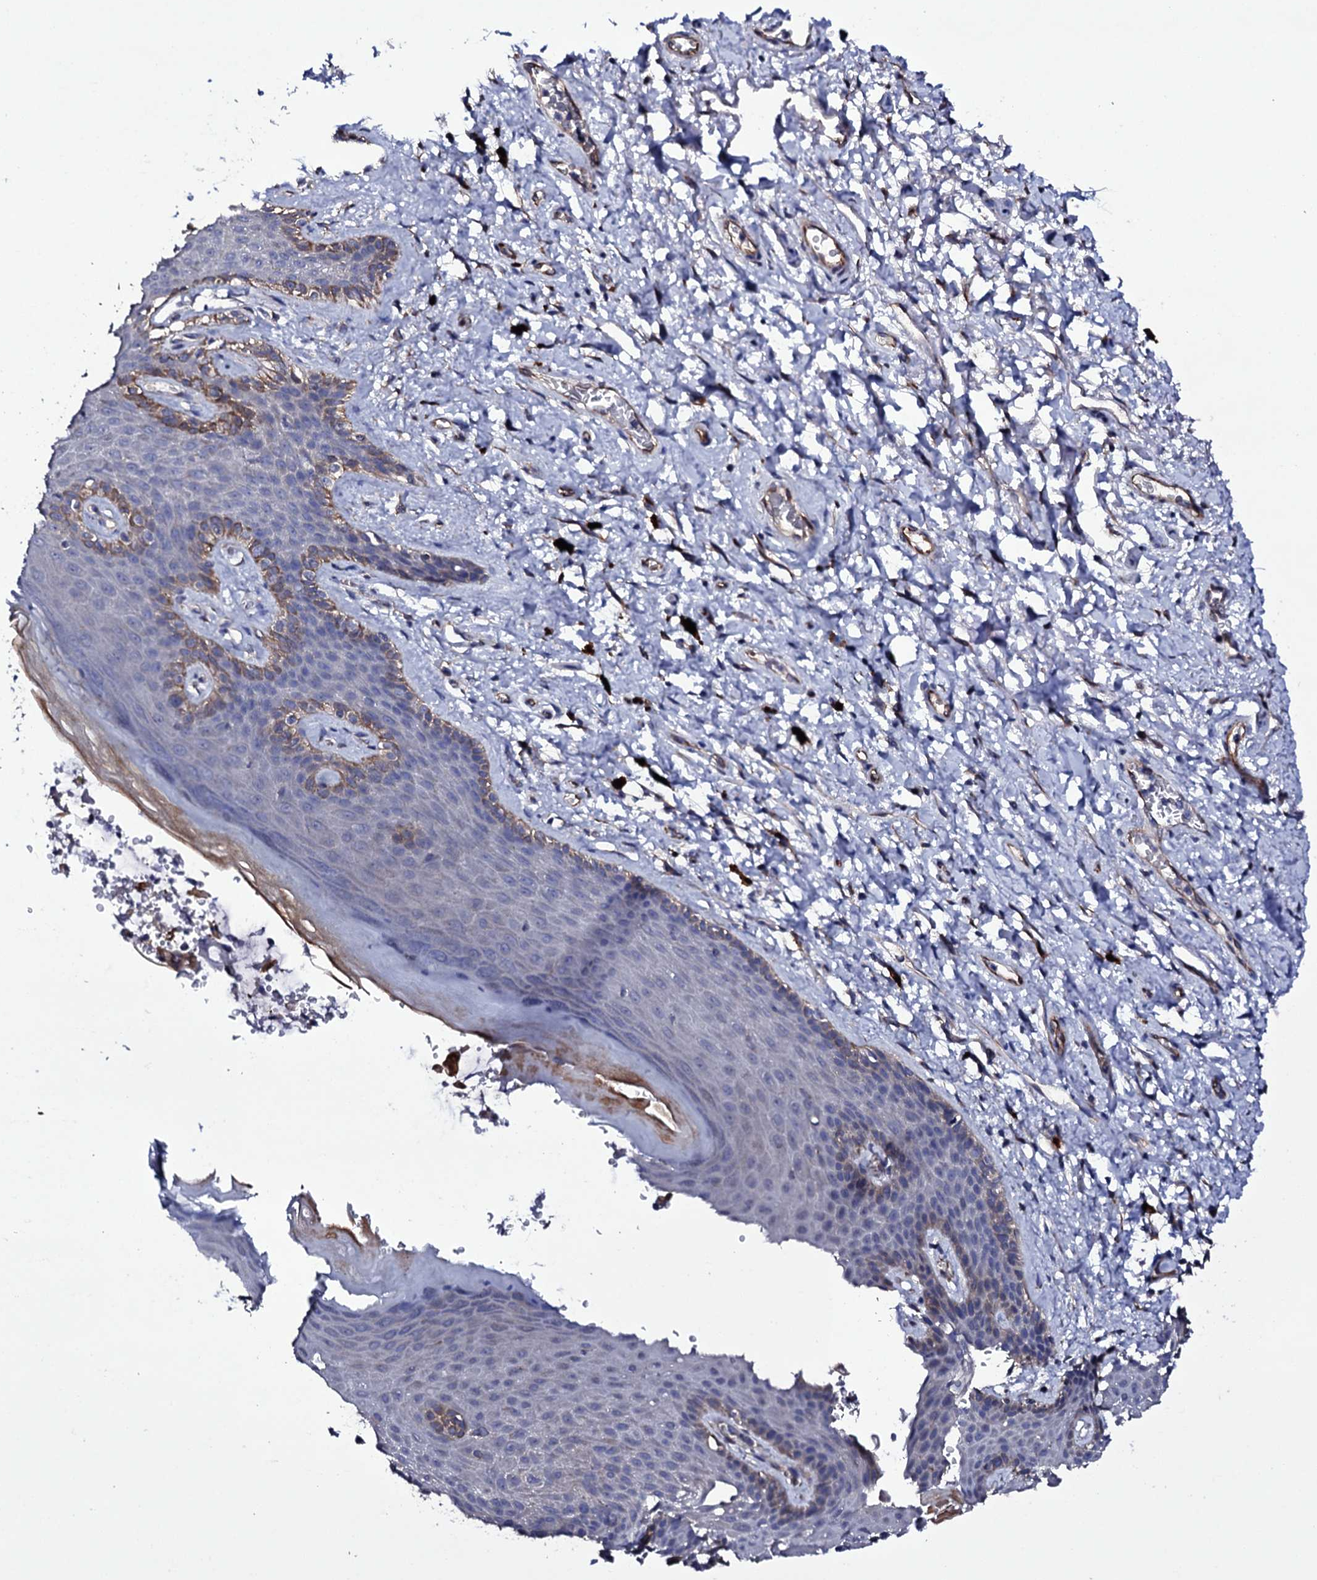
{"staining": {"intensity": "moderate", "quantity": "<25%", "location": "cytoplasmic/membranous"}, "tissue": "skin", "cell_type": "Epidermal cells", "image_type": "normal", "snomed": [{"axis": "morphology", "description": "Normal tissue, NOS"}, {"axis": "topography", "description": "Anal"}], "caption": "Moderate cytoplasmic/membranous expression is appreciated in about <25% of epidermal cells in benign skin. The staining was performed using DAB (3,3'-diaminobenzidine) to visualize the protein expression in brown, while the nuclei were stained in blue with hematoxylin (Magnification: 20x).", "gene": "BCL2L14", "patient": {"sex": "female", "age": 46}}